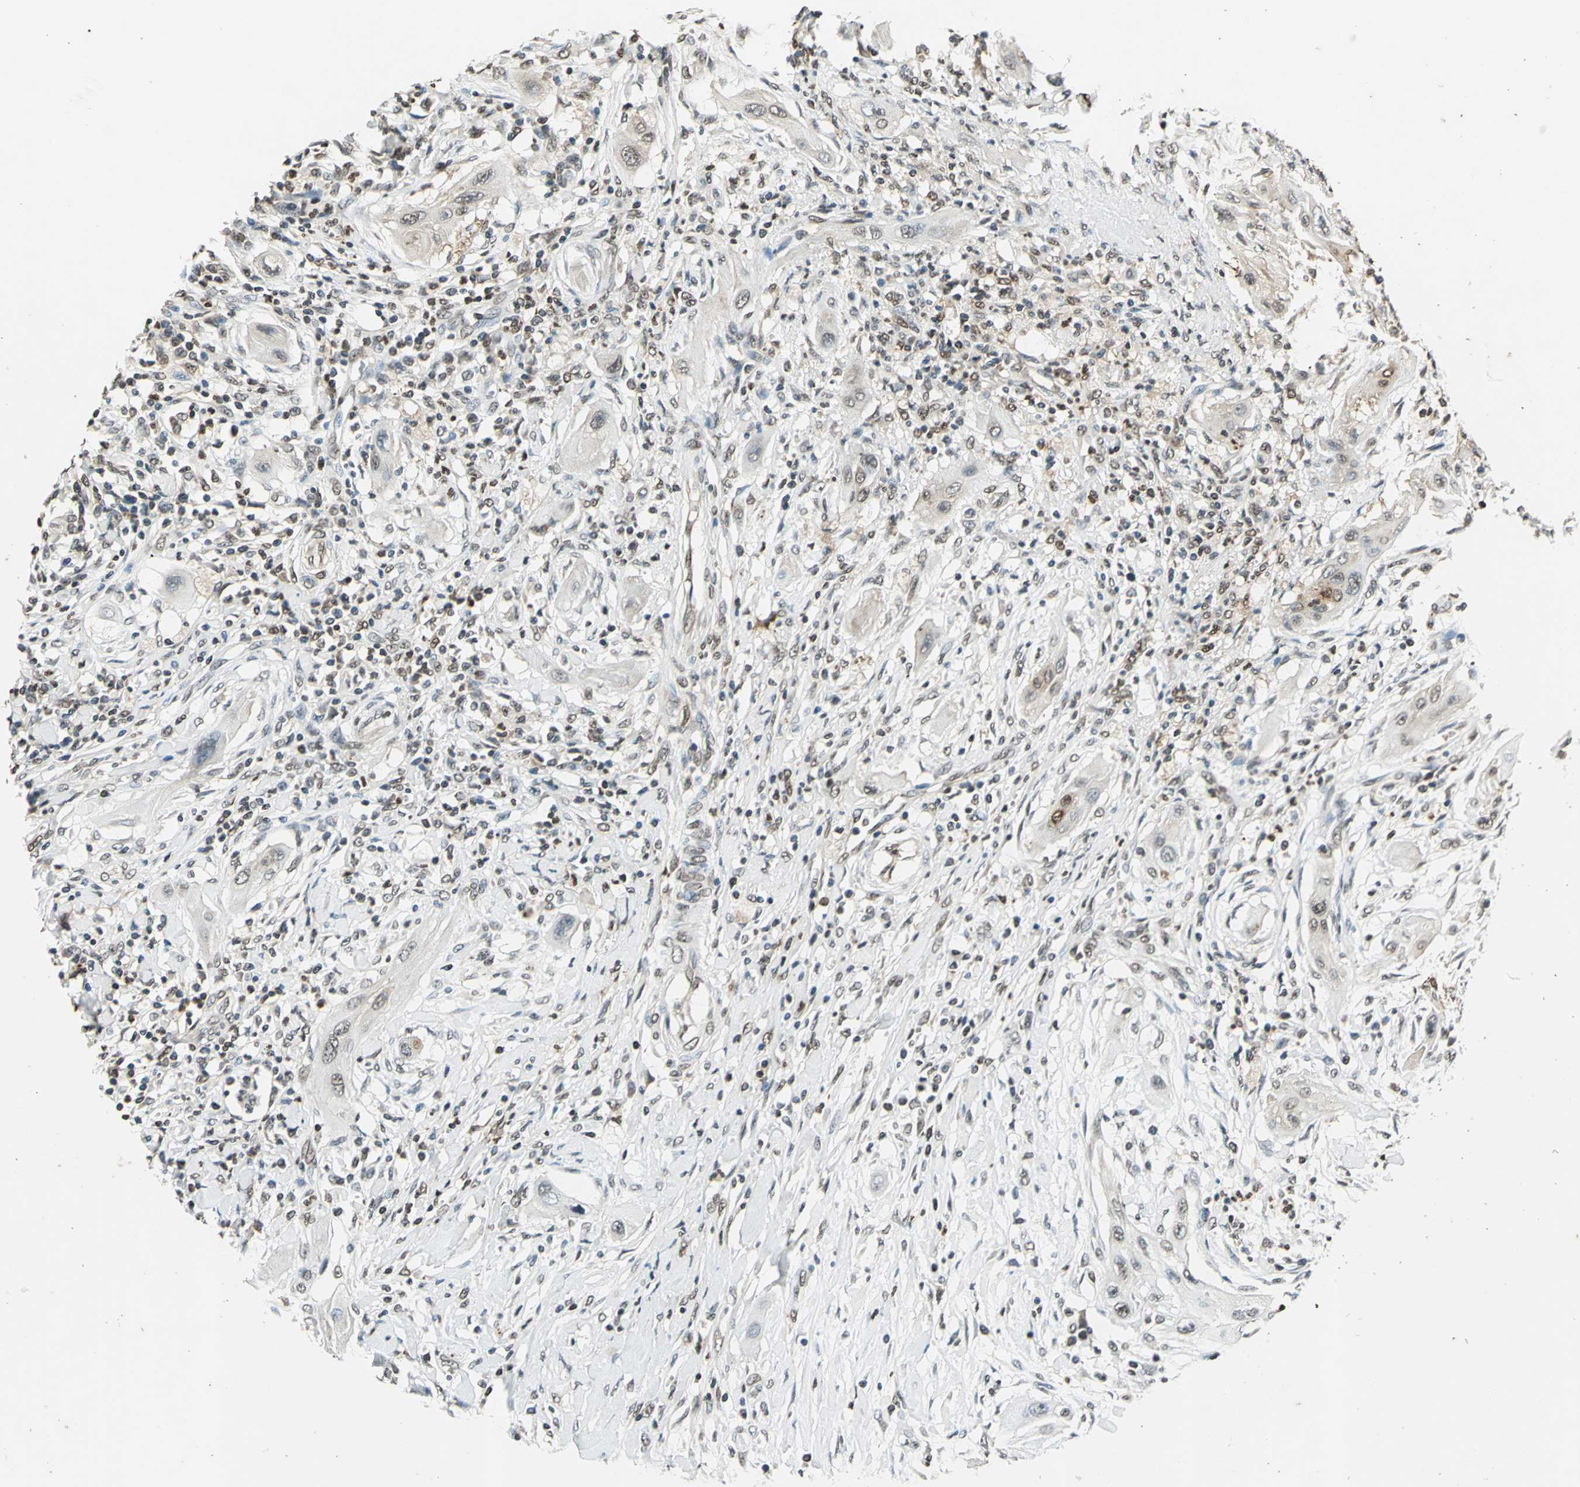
{"staining": {"intensity": "weak", "quantity": "25%-75%", "location": "cytoplasmic/membranous,nuclear"}, "tissue": "lung cancer", "cell_type": "Tumor cells", "image_type": "cancer", "snomed": [{"axis": "morphology", "description": "Squamous cell carcinoma, NOS"}, {"axis": "topography", "description": "Lung"}], "caption": "Immunohistochemistry (IHC) image of human squamous cell carcinoma (lung) stained for a protein (brown), which exhibits low levels of weak cytoplasmic/membranous and nuclear staining in approximately 25%-75% of tumor cells.", "gene": "LGALS3", "patient": {"sex": "female", "age": 47}}